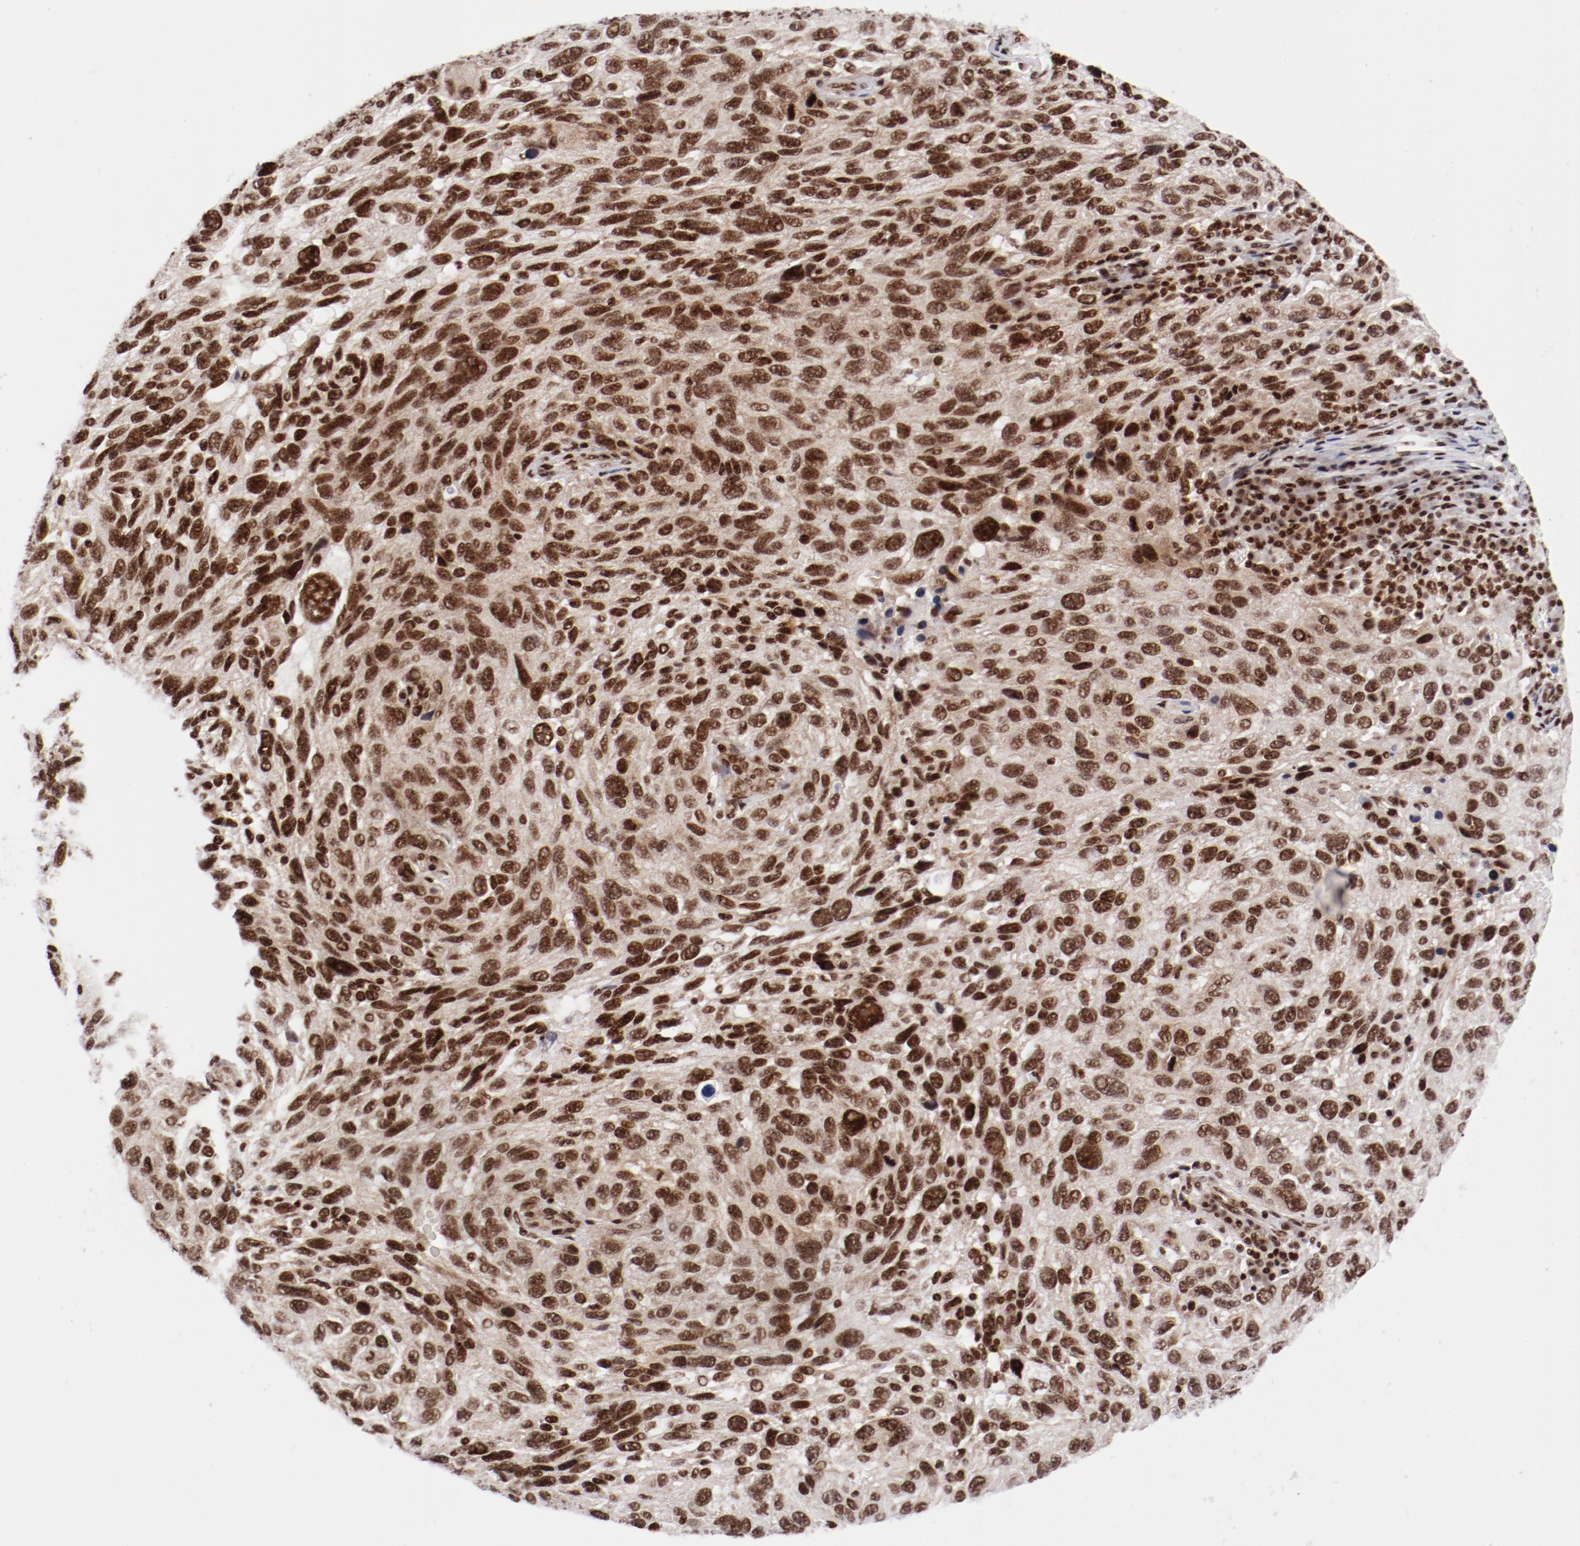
{"staining": {"intensity": "strong", "quantity": ">75%", "location": "nuclear"}, "tissue": "melanoma", "cell_type": "Tumor cells", "image_type": "cancer", "snomed": [{"axis": "morphology", "description": "Malignant melanoma, NOS"}, {"axis": "topography", "description": "Skin"}], "caption": "The histopathology image exhibits staining of melanoma, revealing strong nuclear protein expression (brown color) within tumor cells.", "gene": "NFYB", "patient": {"sex": "male", "age": 53}}